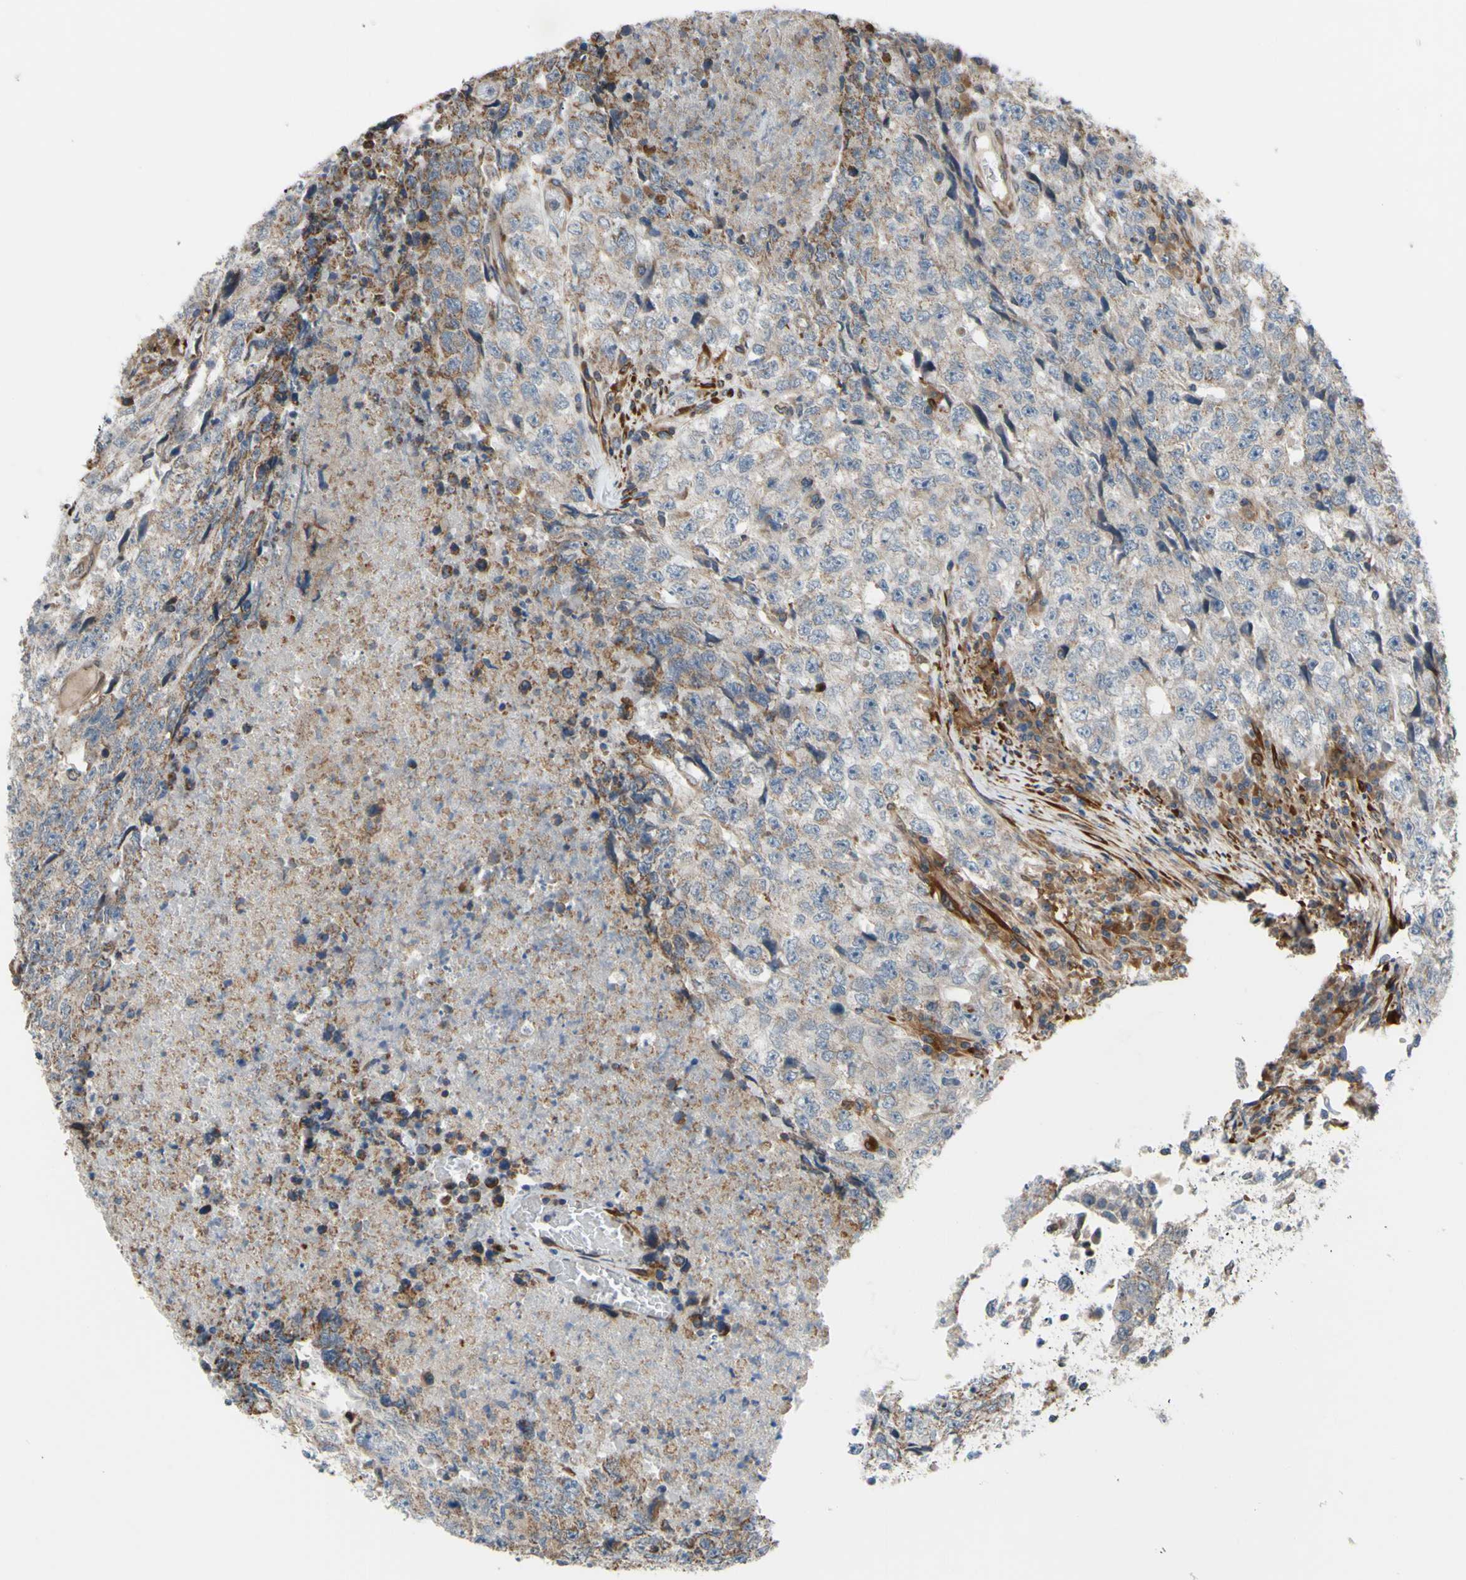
{"staining": {"intensity": "weak", "quantity": "25%-75%", "location": "cytoplasmic/membranous"}, "tissue": "testis cancer", "cell_type": "Tumor cells", "image_type": "cancer", "snomed": [{"axis": "morphology", "description": "Necrosis, NOS"}, {"axis": "morphology", "description": "Carcinoma, Embryonal, NOS"}, {"axis": "topography", "description": "Testis"}], "caption": "Immunohistochemical staining of human embryonal carcinoma (testis) reveals low levels of weak cytoplasmic/membranous staining in approximately 25%-75% of tumor cells.", "gene": "PRAF2", "patient": {"sex": "male", "age": 19}}